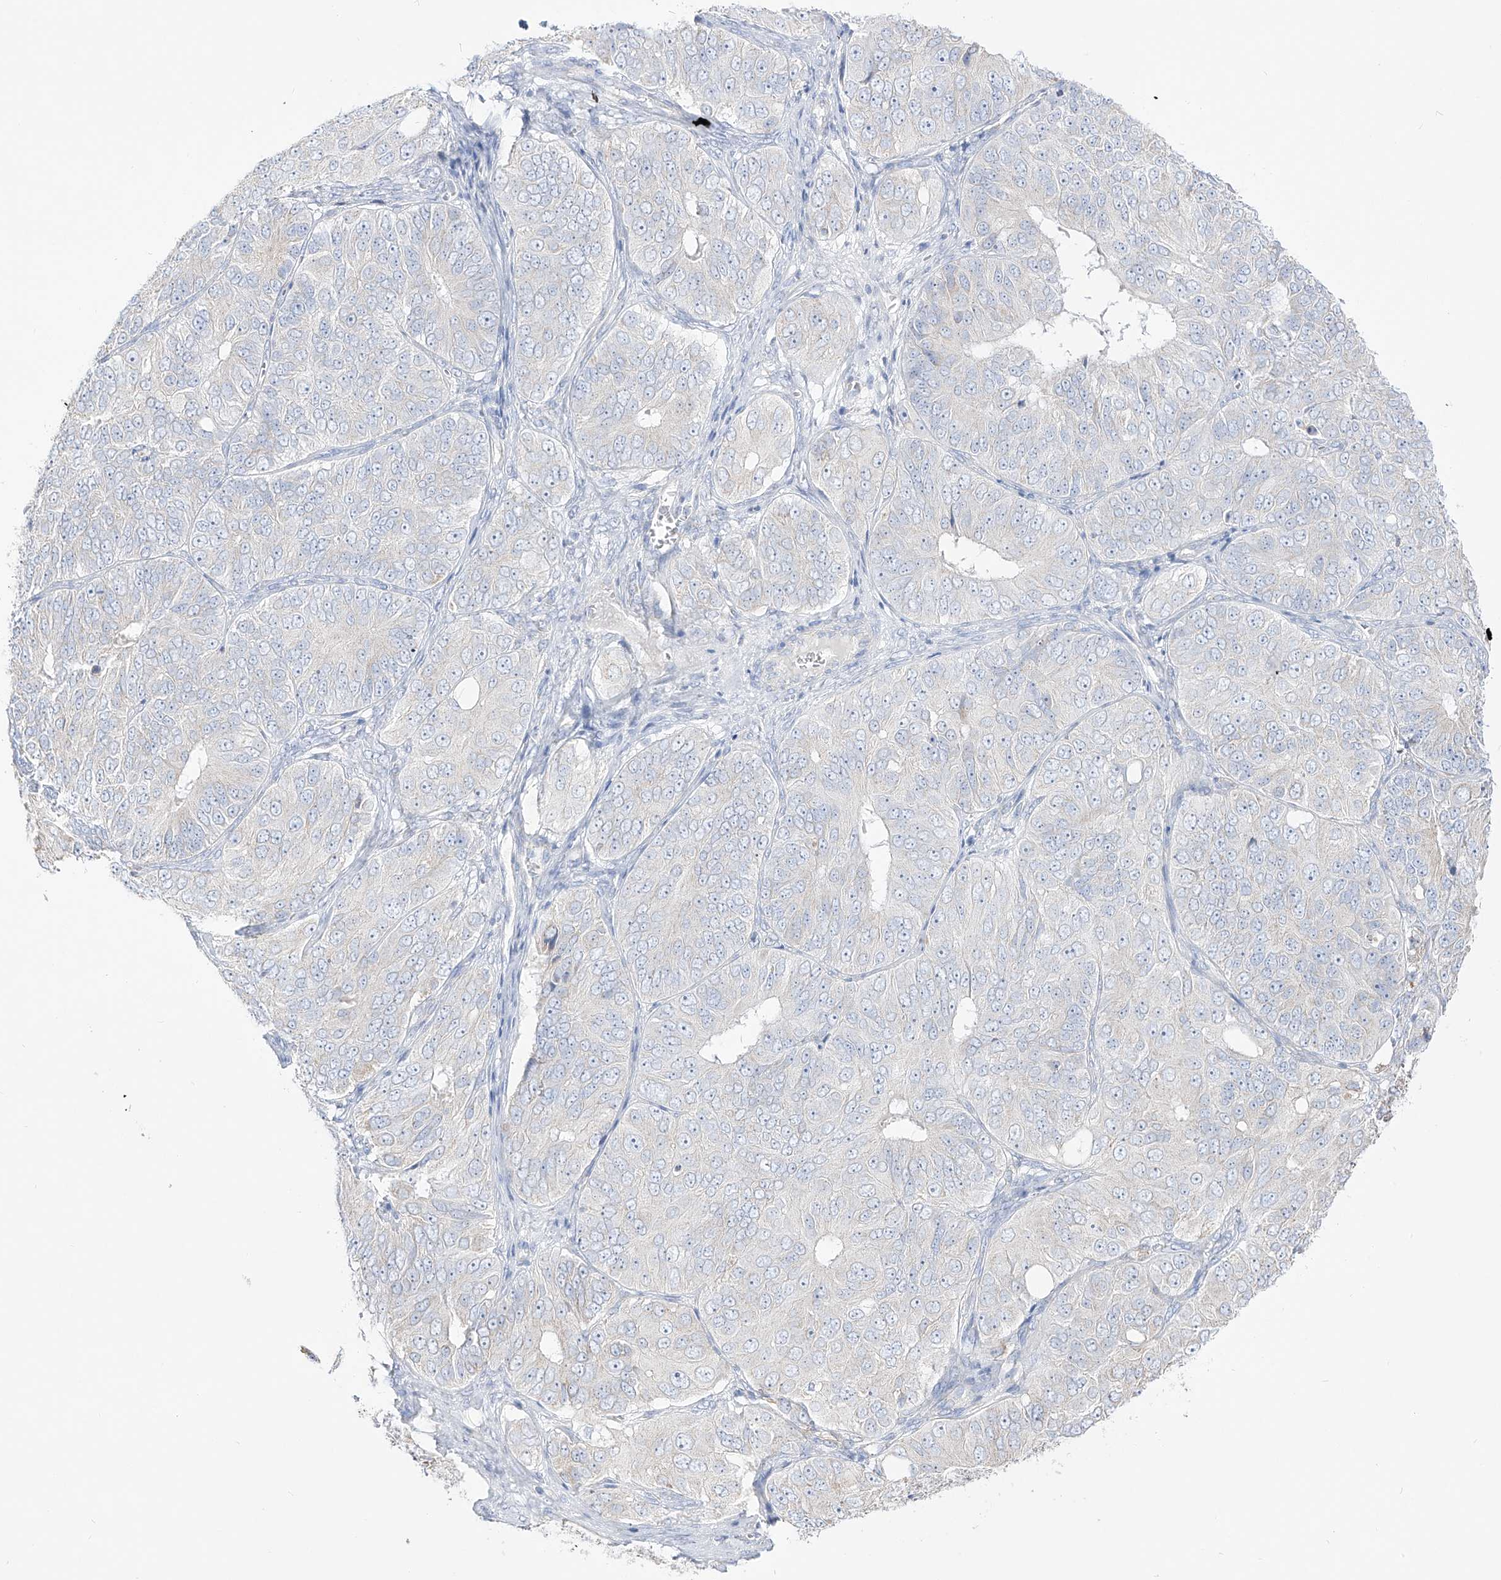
{"staining": {"intensity": "negative", "quantity": "none", "location": "none"}, "tissue": "ovarian cancer", "cell_type": "Tumor cells", "image_type": "cancer", "snomed": [{"axis": "morphology", "description": "Carcinoma, endometroid"}, {"axis": "topography", "description": "Ovary"}], "caption": "IHC micrograph of human ovarian cancer (endometroid carcinoma) stained for a protein (brown), which displays no positivity in tumor cells. (IHC, brightfield microscopy, high magnification).", "gene": "RCHY1", "patient": {"sex": "female", "age": 51}}